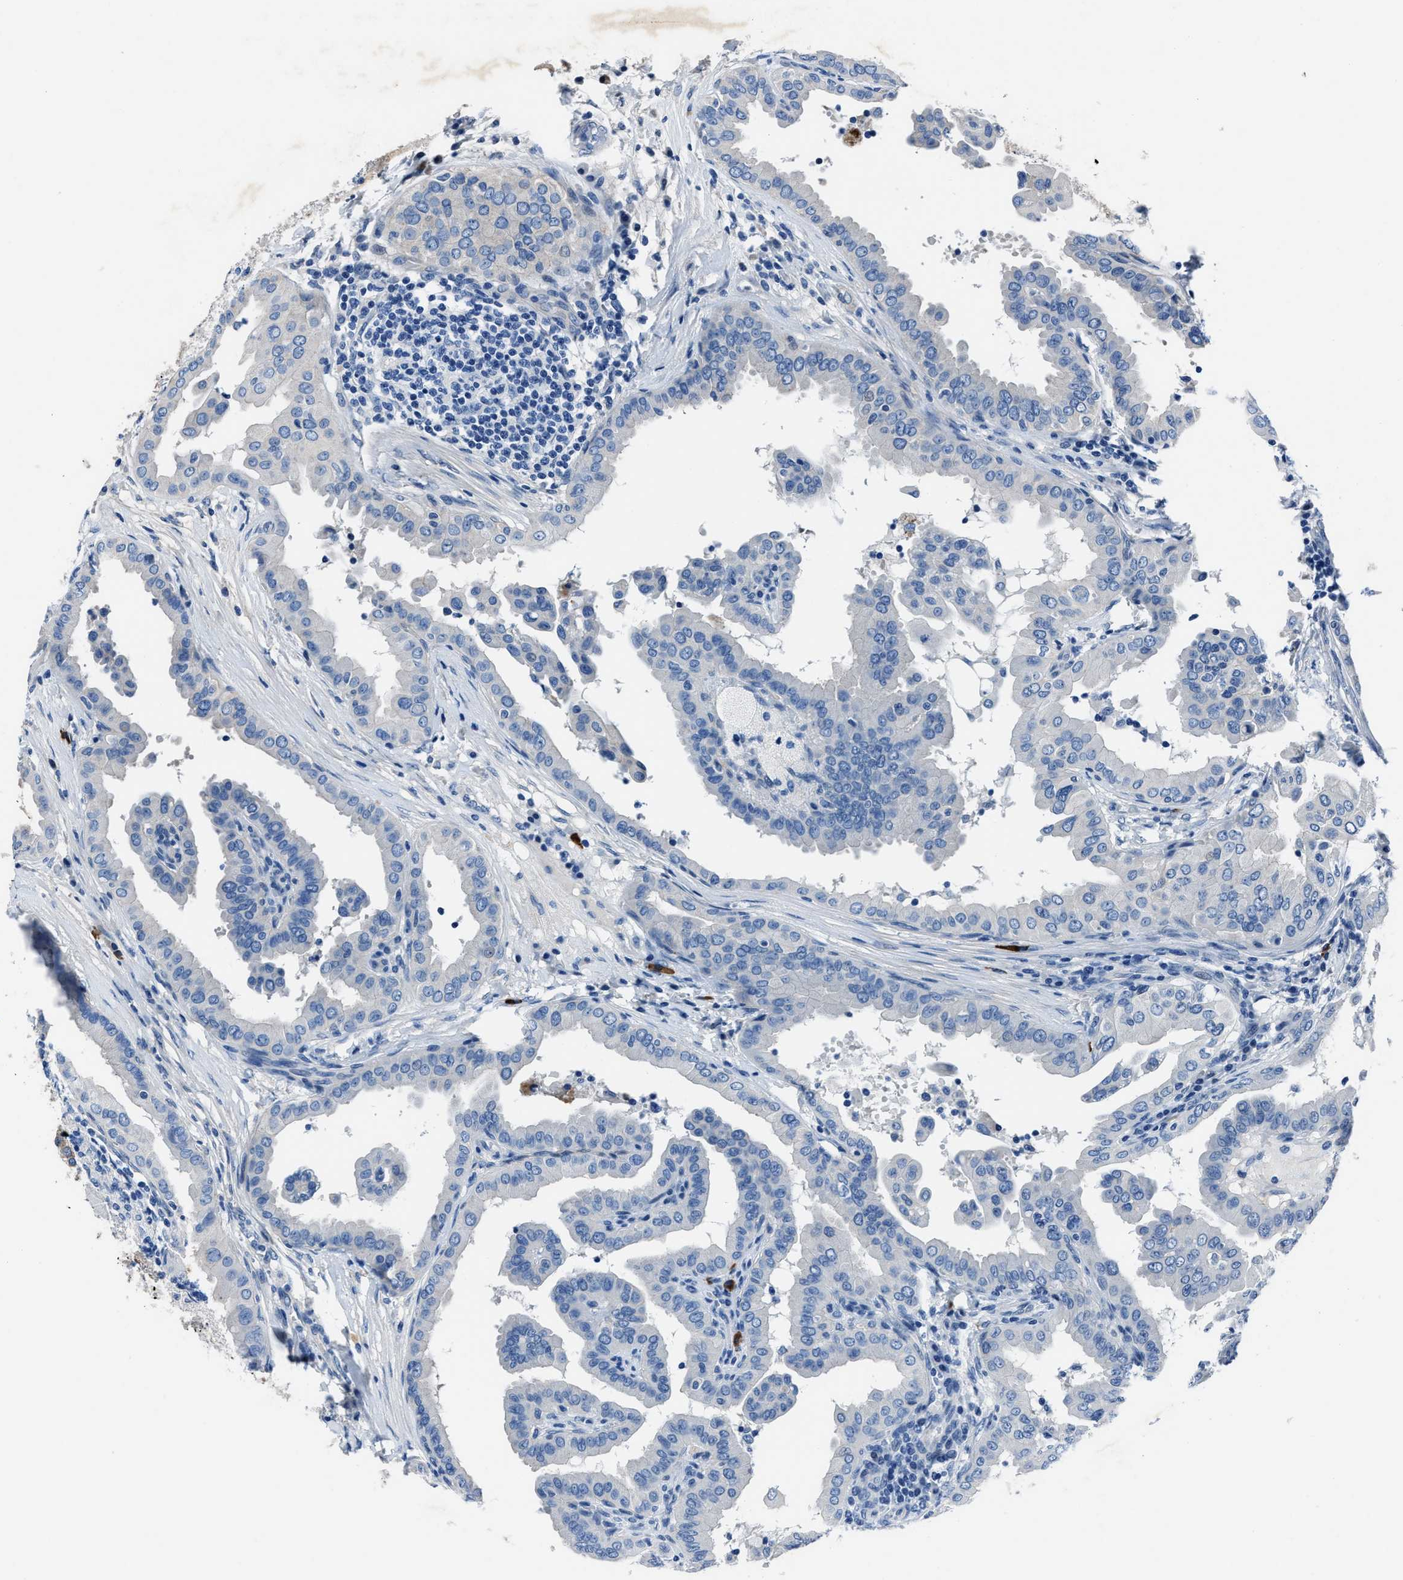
{"staining": {"intensity": "negative", "quantity": "none", "location": "none"}, "tissue": "thyroid cancer", "cell_type": "Tumor cells", "image_type": "cancer", "snomed": [{"axis": "morphology", "description": "Papillary adenocarcinoma, NOS"}, {"axis": "topography", "description": "Thyroid gland"}], "caption": "IHC of papillary adenocarcinoma (thyroid) shows no expression in tumor cells.", "gene": "NACAD", "patient": {"sex": "male", "age": 33}}